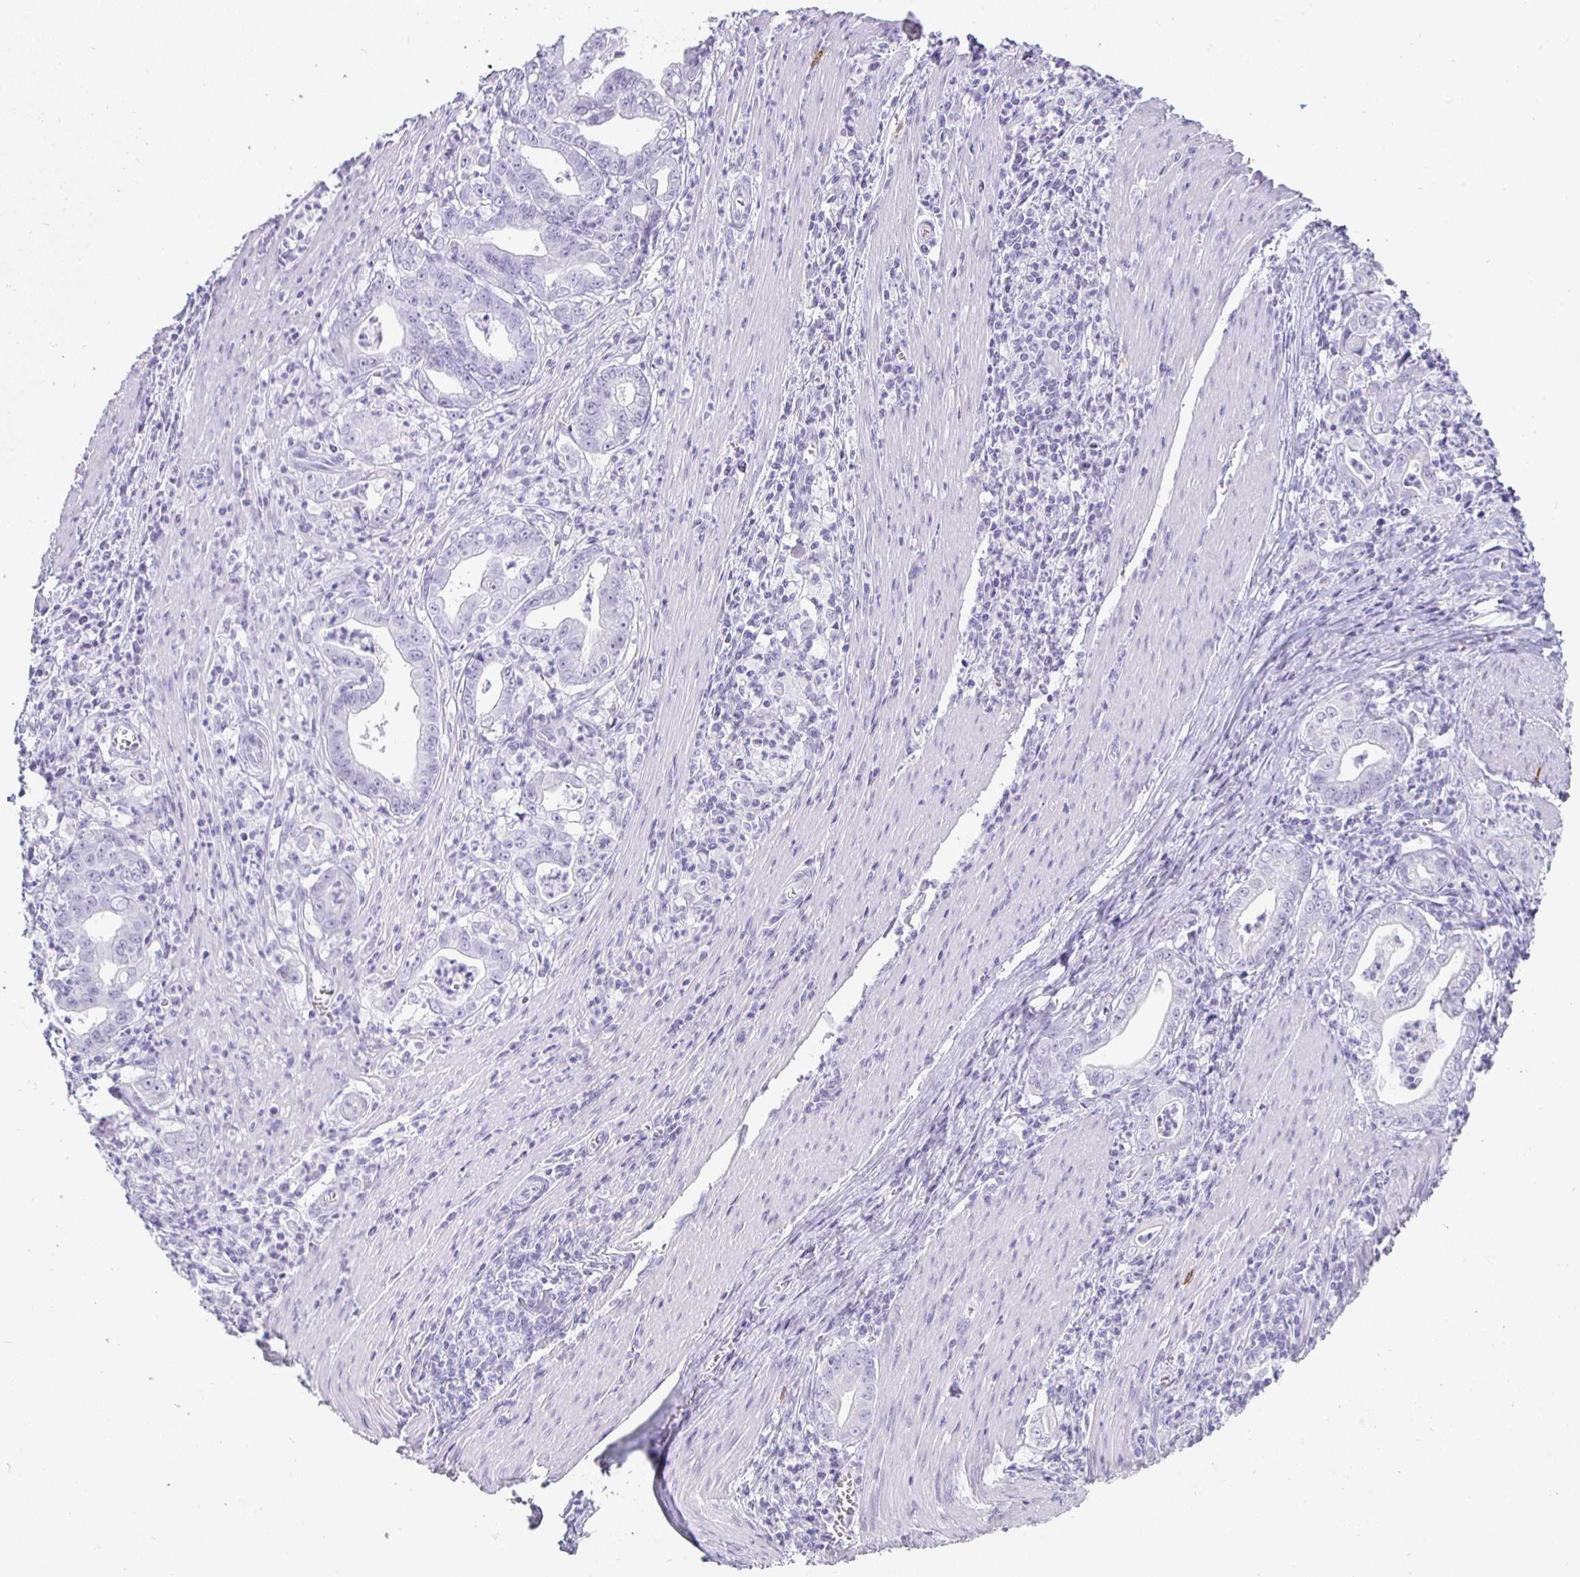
{"staining": {"intensity": "negative", "quantity": "none", "location": "none"}, "tissue": "stomach cancer", "cell_type": "Tumor cells", "image_type": "cancer", "snomed": [{"axis": "morphology", "description": "Adenocarcinoma, NOS"}, {"axis": "topography", "description": "Stomach, upper"}], "caption": "Tumor cells are negative for brown protein staining in stomach cancer (adenocarcinoma).", "gene": "TPSD1", "patient": {"sex": "female", "age": 79}}